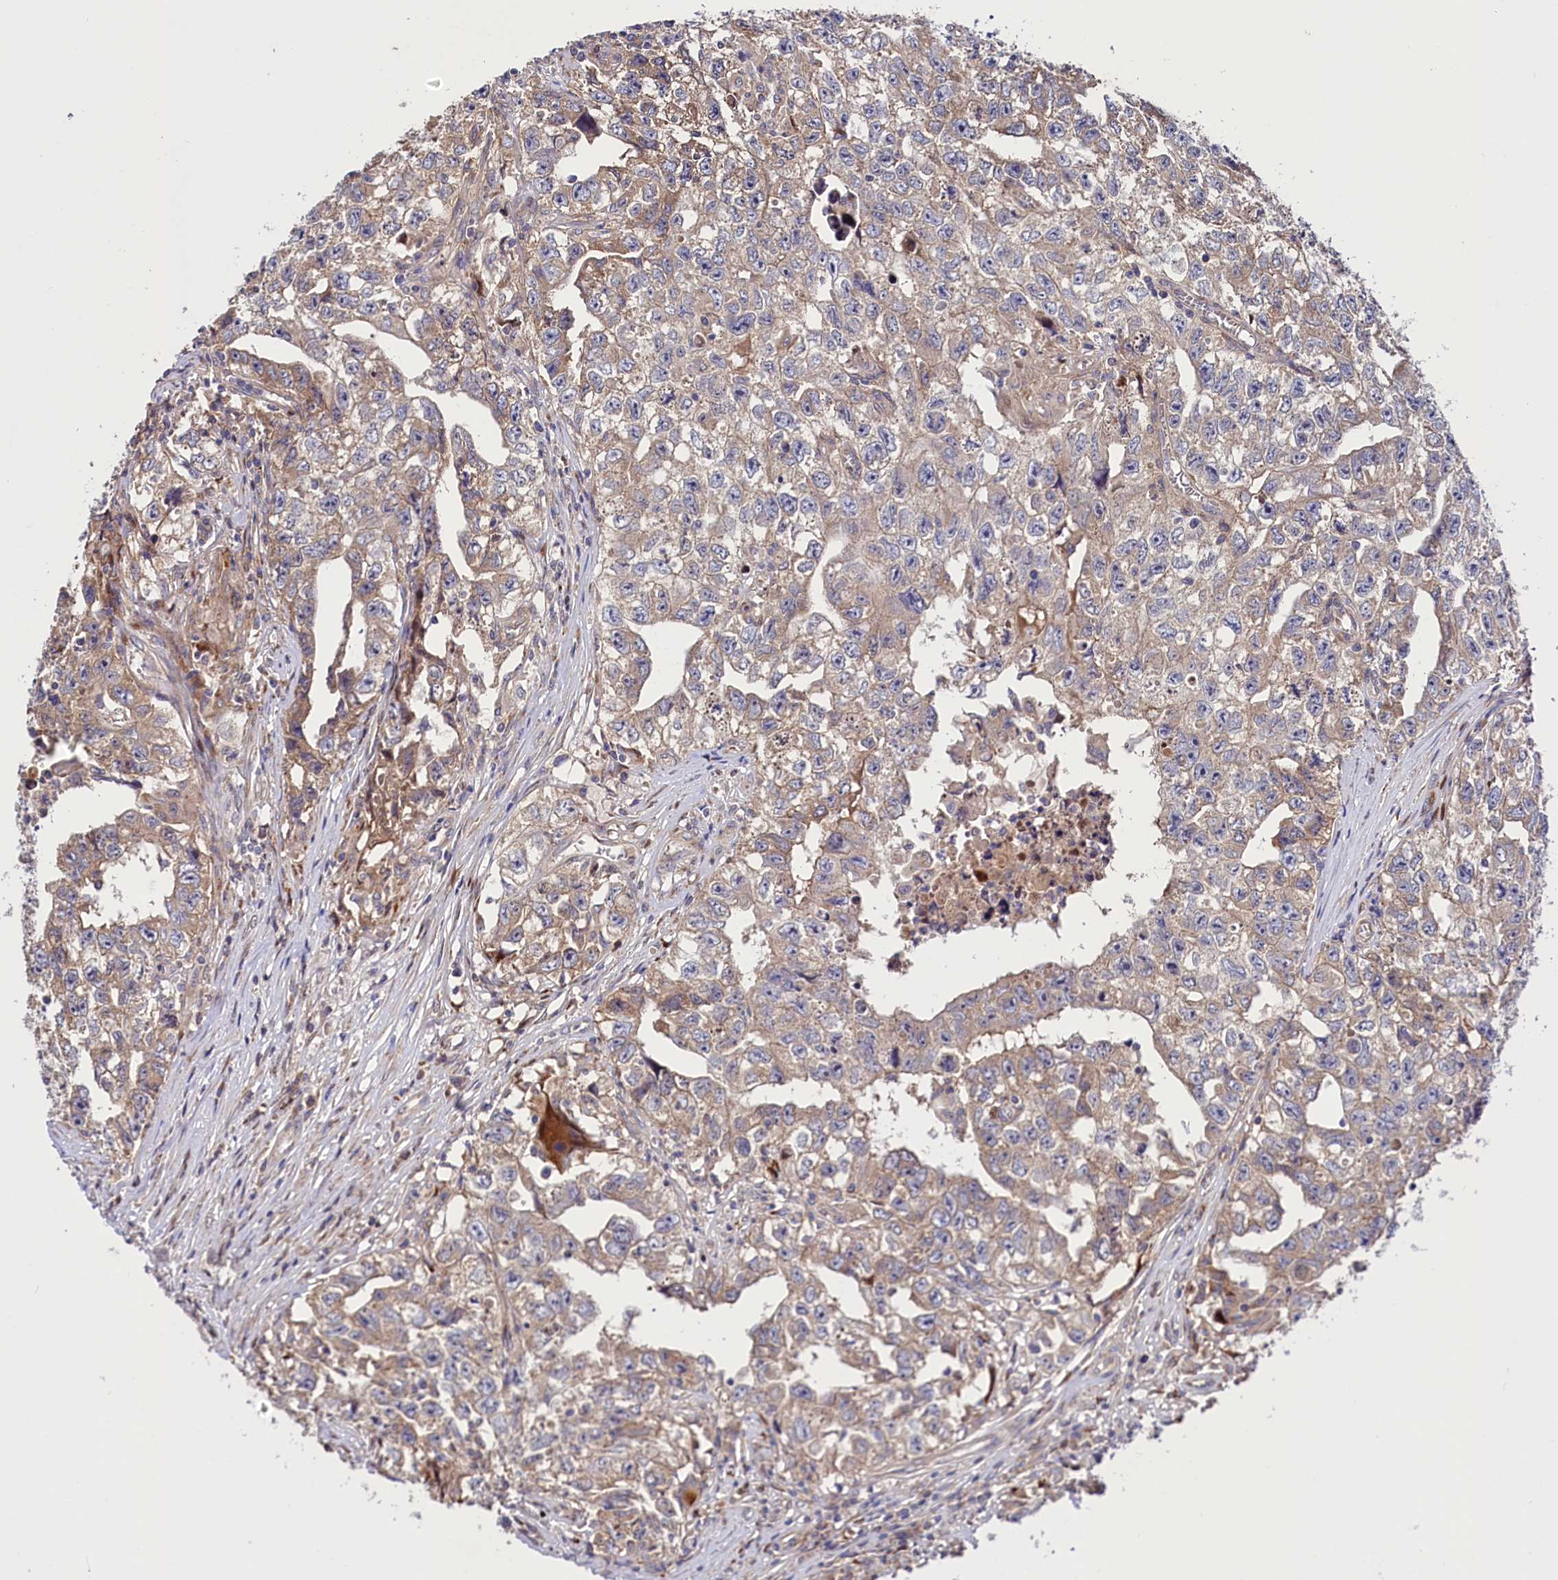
{"staining": {"intensity": "weak", "quantity": ">75%", "location": "cytoplasmic/membranous"}, "tissue": "testis cancer", "cell_type": "Tumor cells", "image_type": "cancer", "snomed": [{"axis": "morphology", "description": "Seminoma, NOS"}, {"axis": "morphology", "description": "Carcinoma, Embryonal, NOS"}, {"axis": "topography", "description": "Testis"}], "caption": "This micrograph demonstrates testis cancer stained with immunohistochemistry (IHC) to label a protein in brown. The cytoplasmic/membranous of tumor cells show weak positivity for the protein. Nuclei are counter-stained blue.", "gene": "PDZRN3", "patient": {"sex": "male", "age": 43}}